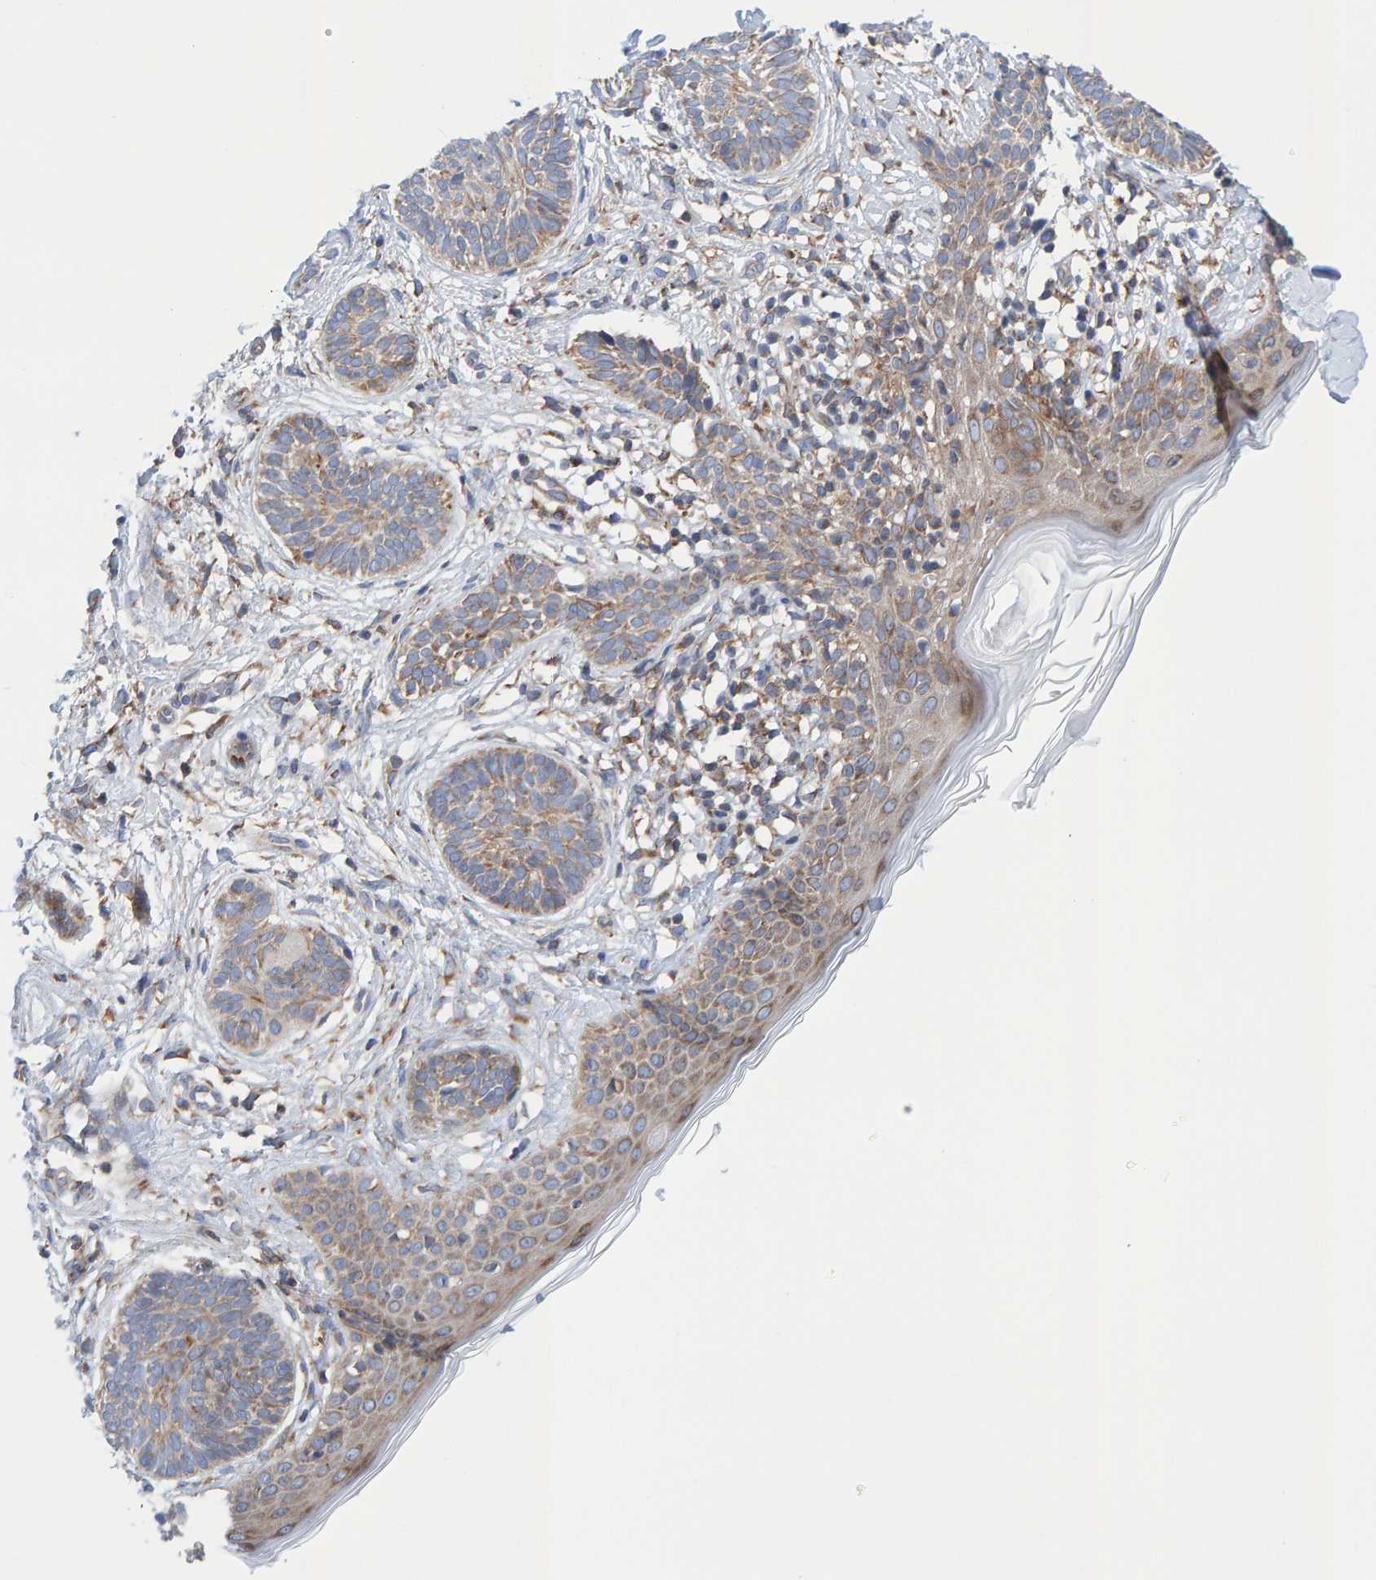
{"staining": {"intensity": "weak", "quantity": ">75%", "location": "cytoplasmic/membranous"}, "tissue": "skin cancer", "cell_type": "Tumor cells", "image_type": "cancer", "snomed": [{"axis": "morphology", "description": "Normal tissue, NOS"}, {"axis": "morphology", "description": "Basal cell carcinoma"}, {"axis": "topography", "description": "Skin"}], "caption": "Immunohistochemistry of skin basal cell carcinoma shows low levels of weak cytoplasmic/membranous staining in approximately >75% of tumor cells.", "gene": "CDK5RAP3", "patient": {"sex": "male", "age": 63}}